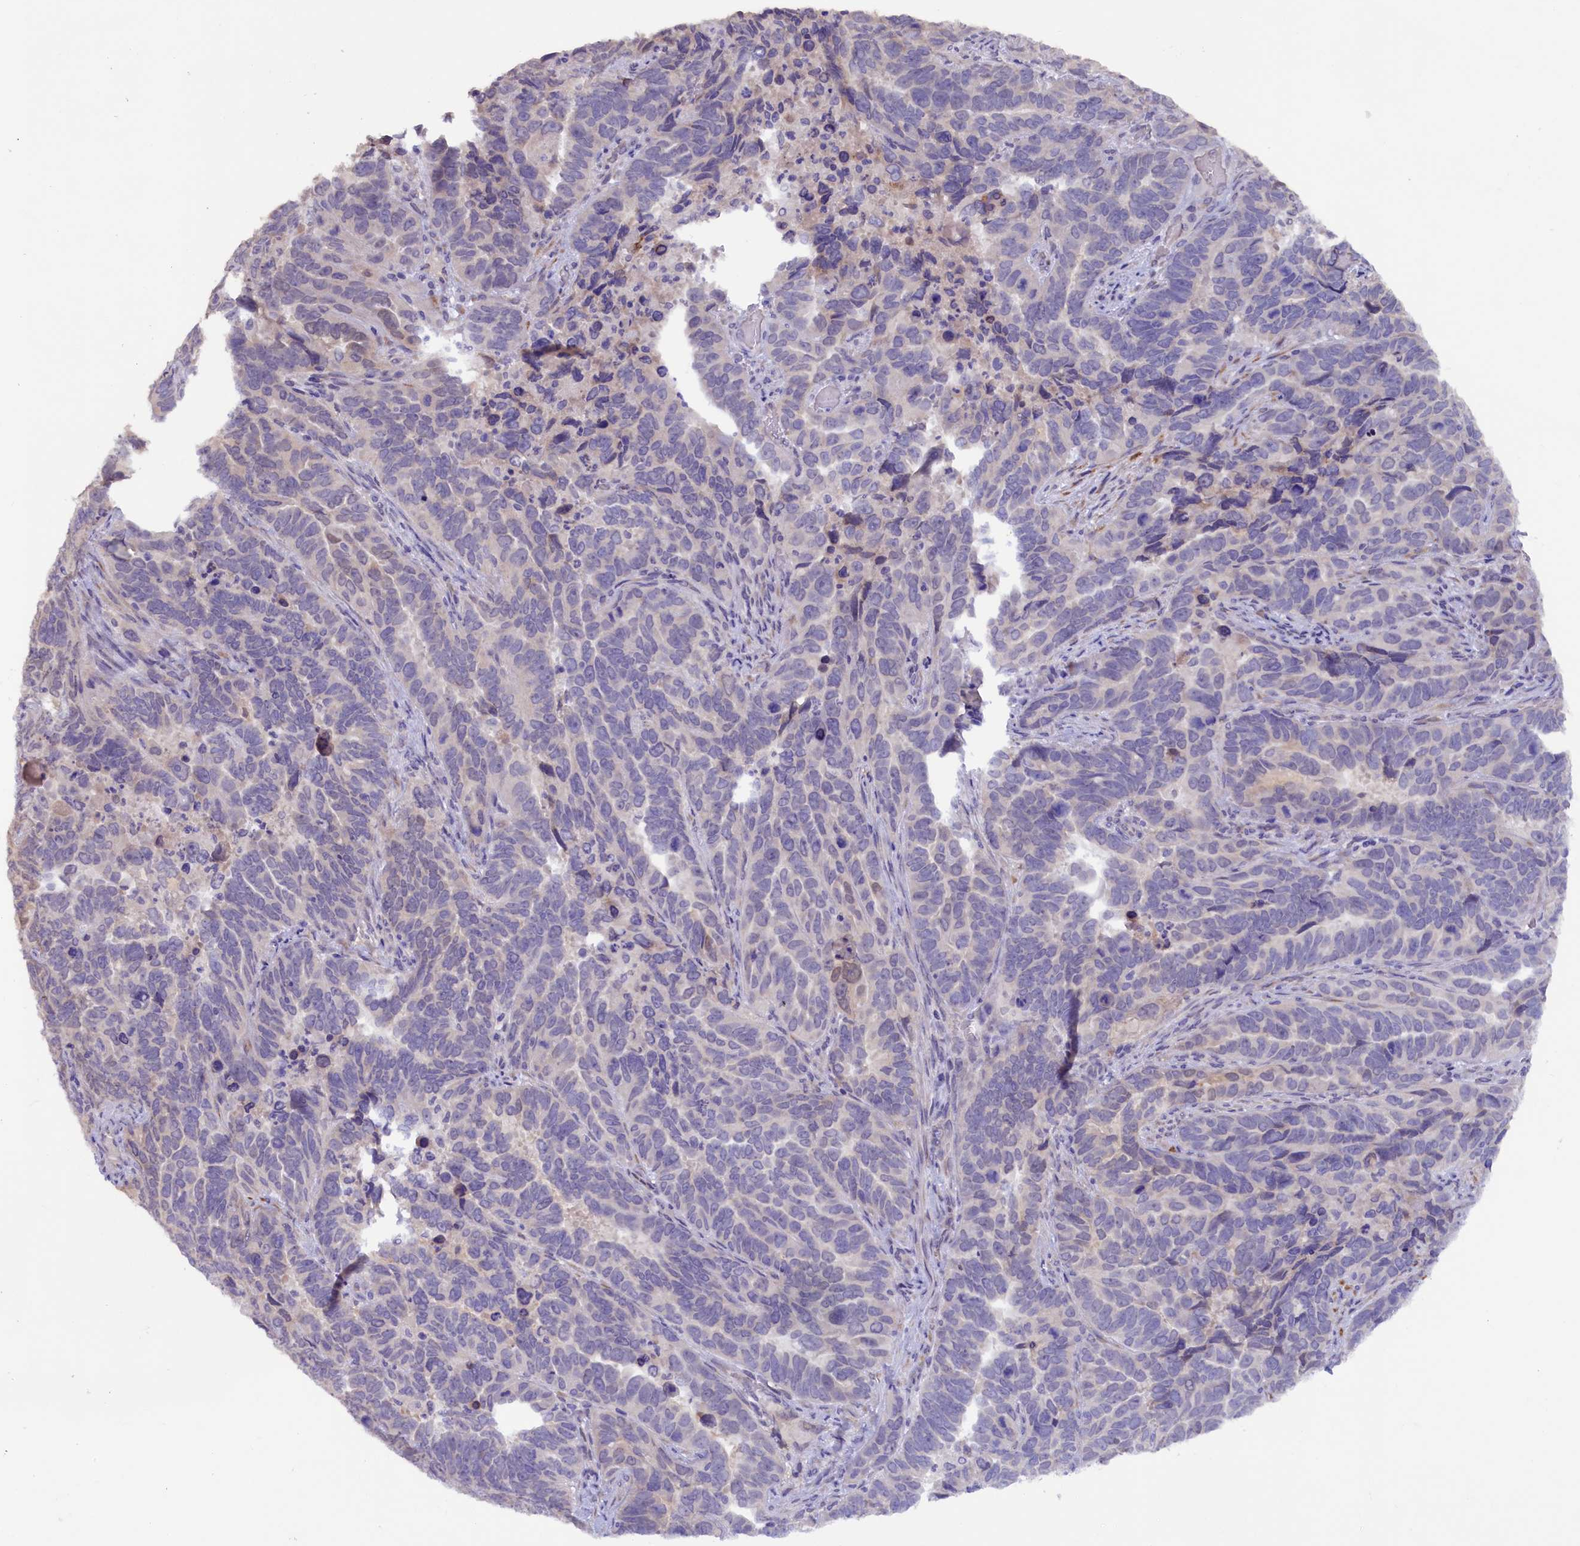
{"staining": {"intensity": "negative", "quantity": "none", "location": "none"}, "tissue": "endometrial cancer", "cell_type": "Tumor cells", "image_type": "cancer", "snomed": [{"axis": "morphology", "description": "Adenocarcinoma, NOS"}, {"axis": "topography", "description": "Endometrium"}], "caption": "Tumor cells are negative for brown protein staining in endometrial cancer (adenocarcinoma).", "gene": "ZSWIM4", "patient": {"sex": "female", "age": 65}}